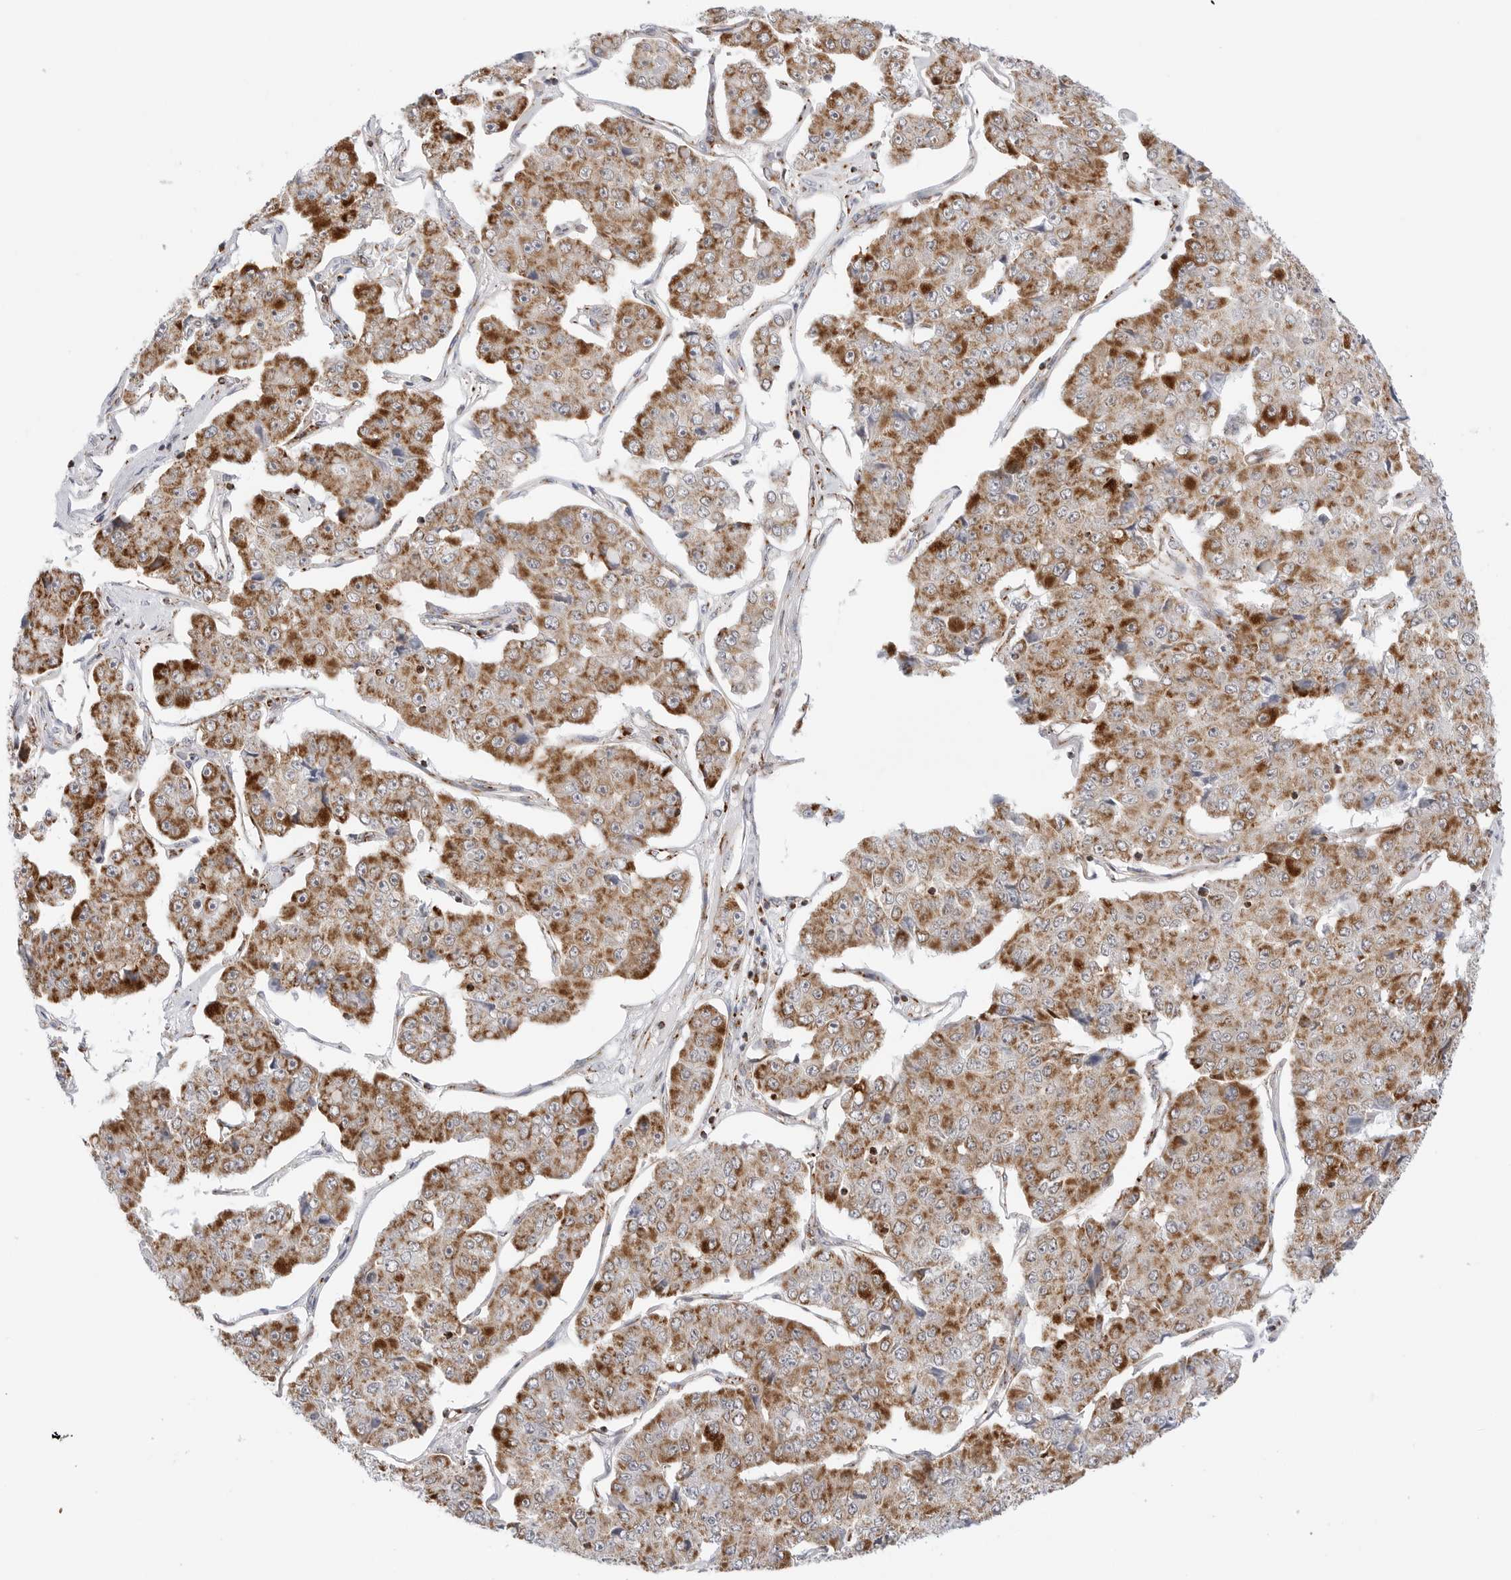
{"staining": {"intensity": "moderate", "quantity": ">75%", "location": "cytoplasmic/membranous"}, "tissue": "pancreatic cancer", "cell_type": "Tumor cells", "image_type": "cancer", "snomed": [{"axis": "morphology", "description": "Adenocarcinoma, NOS"}, {"axis": "topography", "description": "Pancreas"}], "caption": "Moderate cytoplasmic/membranous protein positivity is identified in about >75% of tumor cells in pancreatic adenocarcinoma. (brown staining indicates protein expression, while blue staining denotes nuclei).", "gene": "ATP5IF1", "patient": {"sex": "male", "age": 50}}